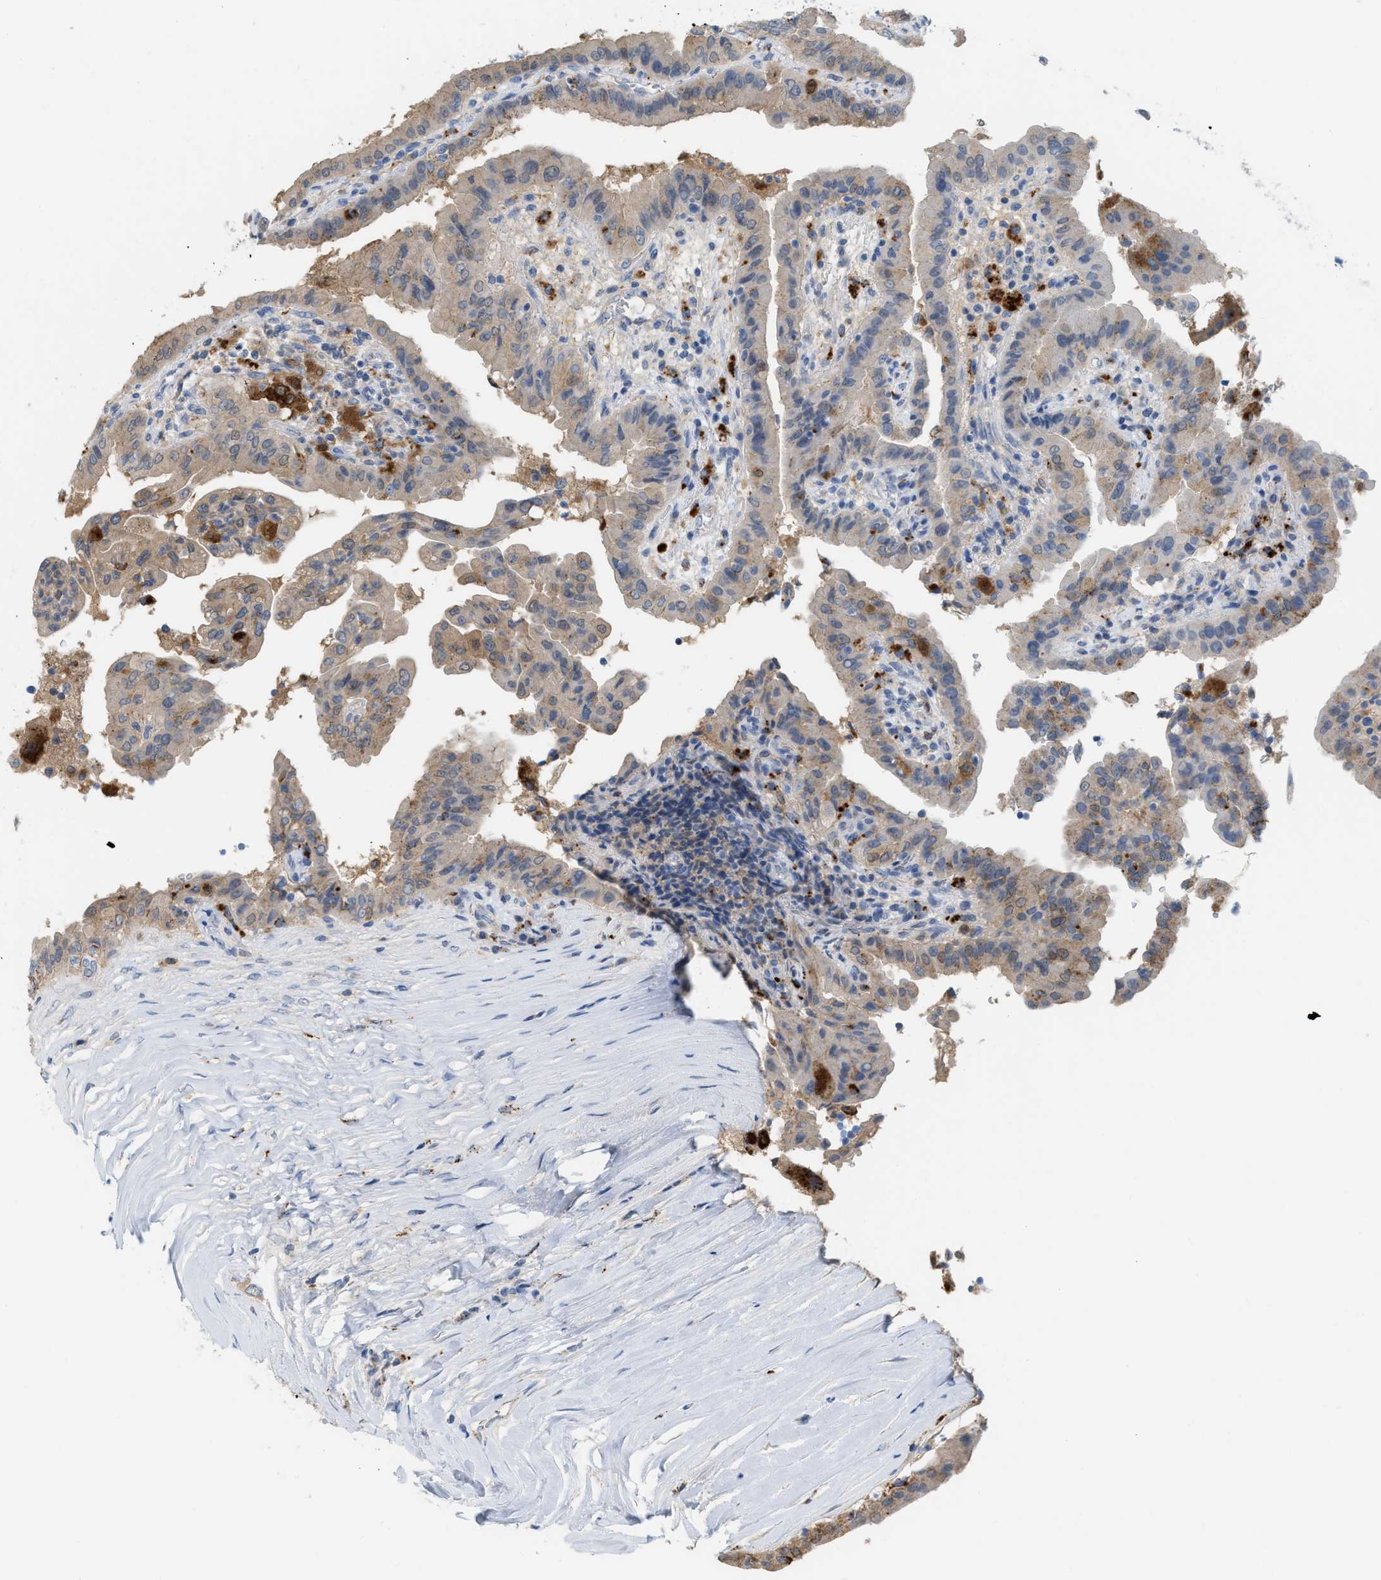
{"staining": {"intensity": "moderate", "quantity": ">75%", "location": "cytoplasmic/membranous"}, "tissue": "thyroid cancer", "cell_type": "Tumor cells", "image_type": "cancer", "snomed": [{"axis": "morphology", "description": "Papillary adenocarcinoma, NOS"}, {"axis": "topography", "description": "Thyroid gland"}], "caption": "Thyroid papillary adenocarcinoma stained with DAB immunohistochemistry demonstrates medium levels of moderate cytoplasmic/membranous staining in approximately >75% of tumor cells. (DAB IHC with brightfield microscopy, high magnification).", "gene": "CSTB", "patient": {"sex": "male", "age": 33}}